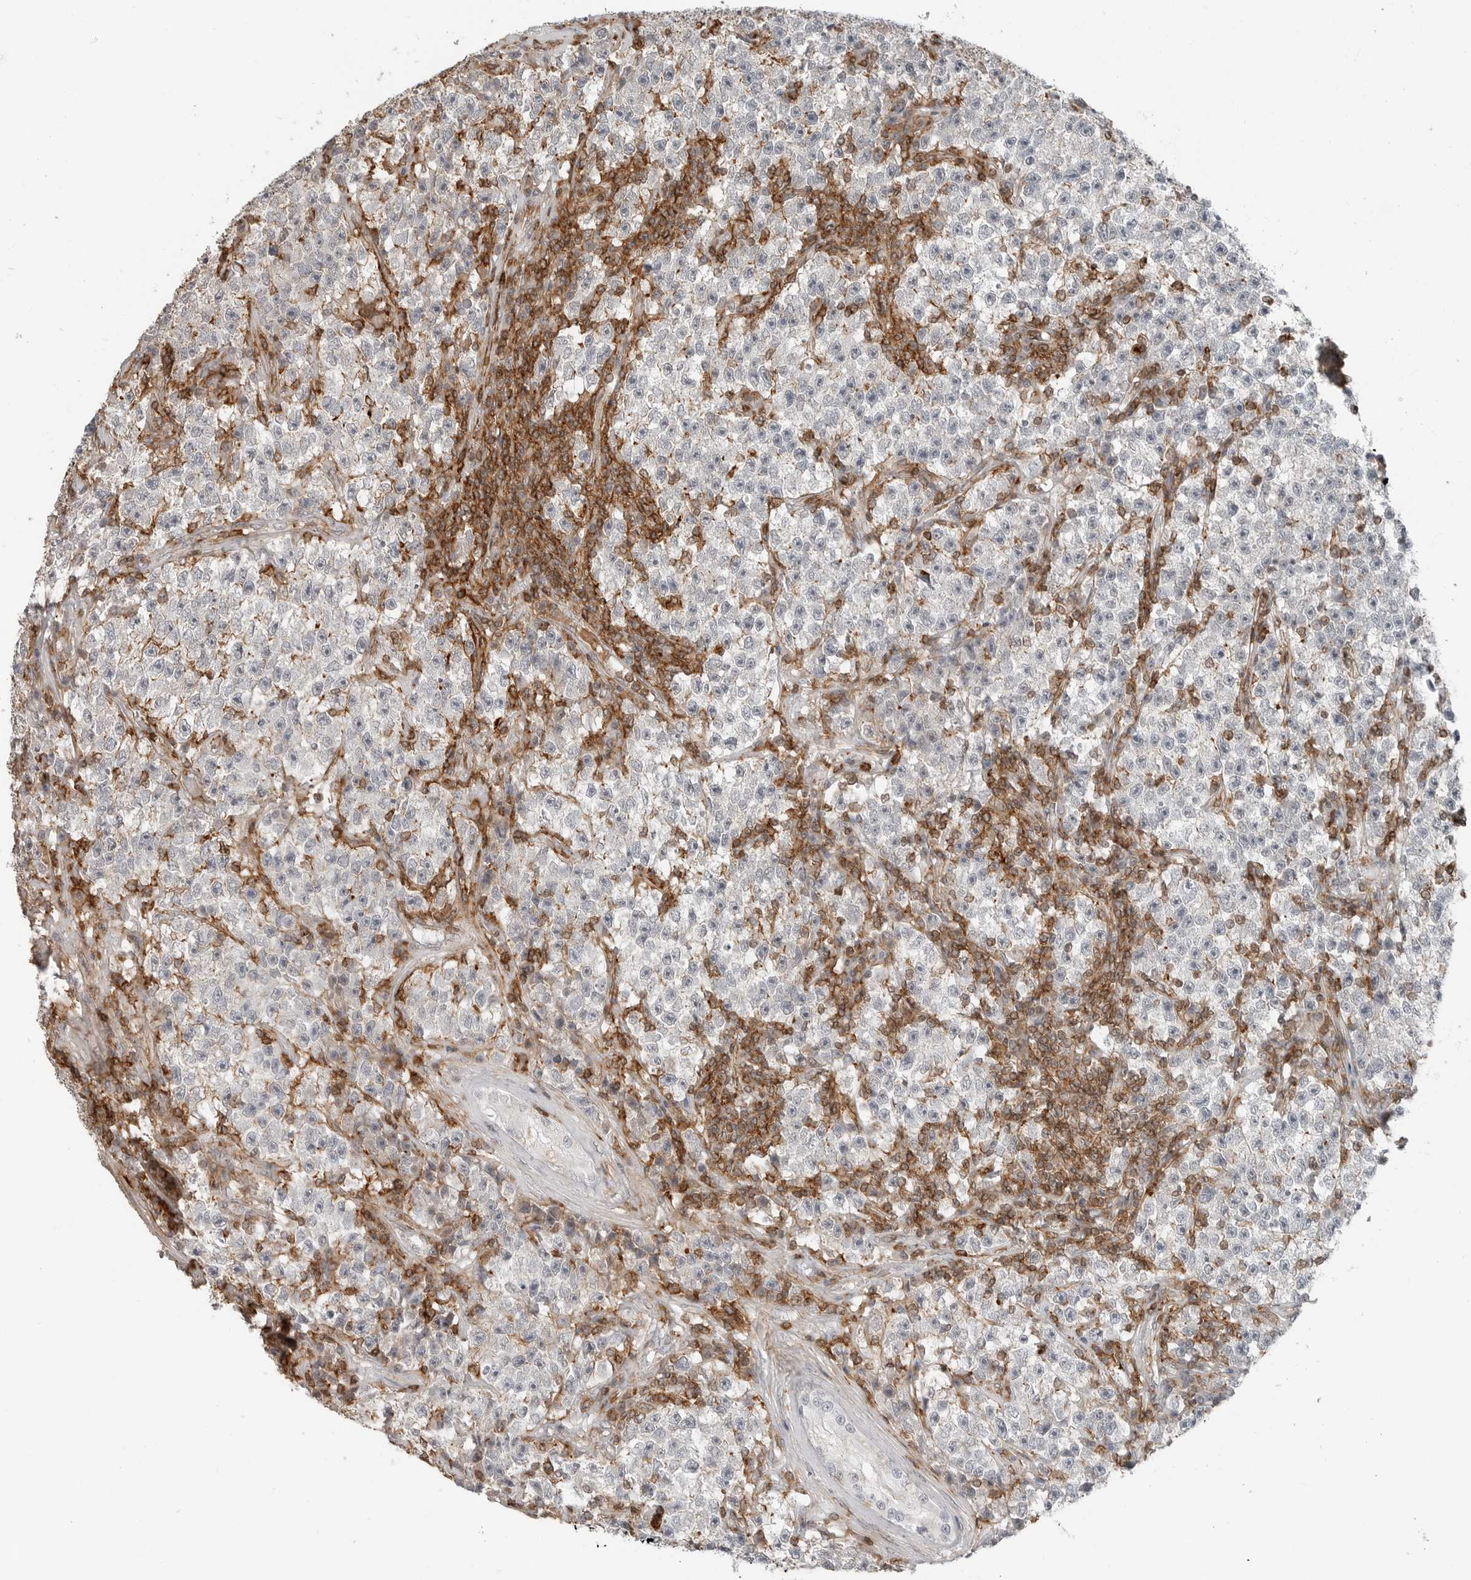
{"staining": {"intensity": "negative", "quantity": "none", "location": "none"}, "tissue": "testis cancer", "cell_type": "Tumor cells", "image_type": "cancer", "snomed": [{"axis": "morphology", "description": "Seminoma, NOS"}, {"axis": "topography", "description": "Testis"}], "caption": "Immunohistochemistry micrograph of human testis seminoma stained for a protein (brown), which exhibits no positivity in tumor cells.", "gene": "LEFTY2", "patient": {"sex": "male", "age": 22}}